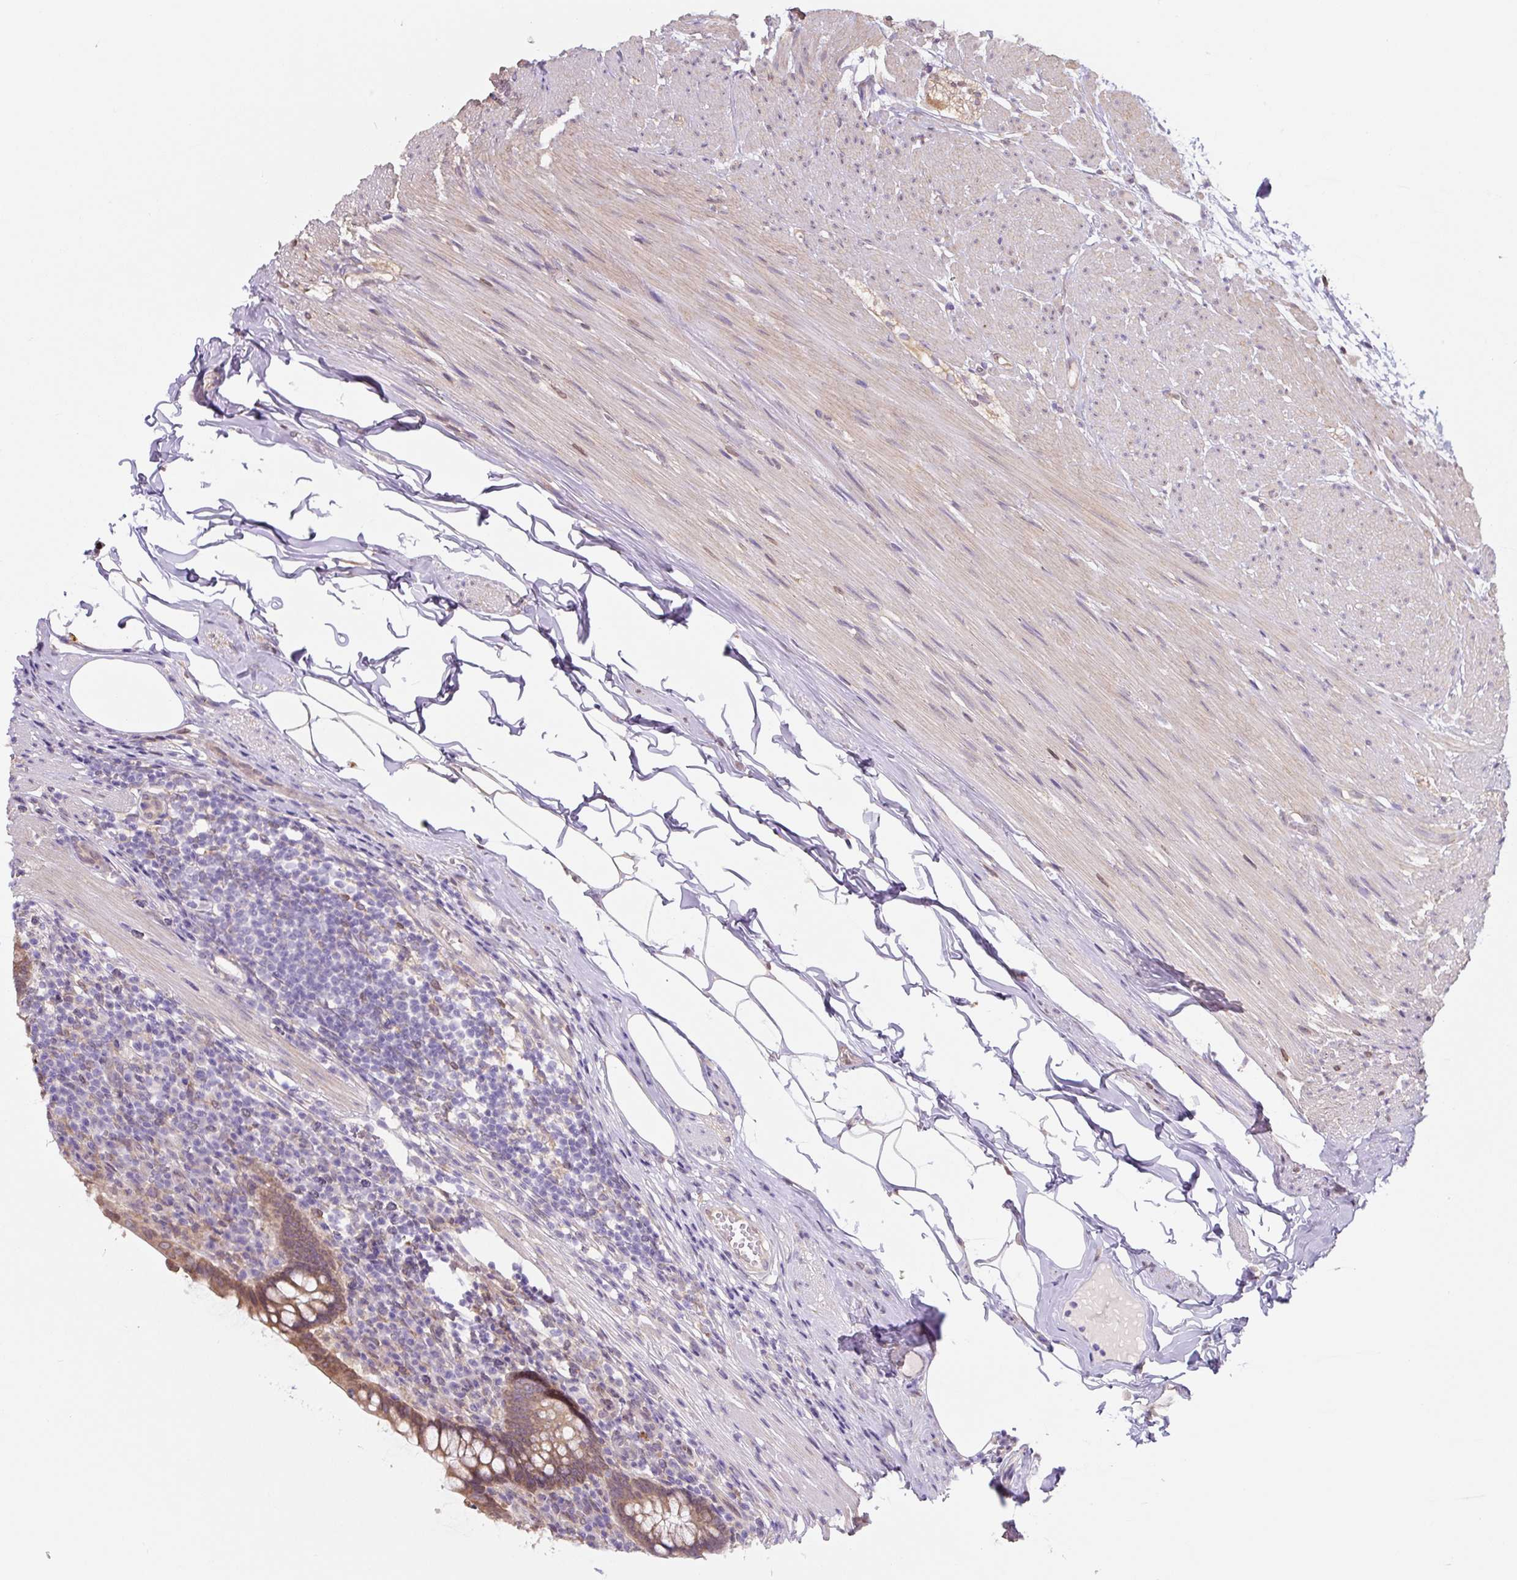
{"staining": {"intensity": "moderate", "quantity": ">75%", "location": "cytoplasmic/membranous"}, "tissue": "appendix", "cell_type": "Glandular cells", "image_type": "normal", "snomed": [{"axis": "morphology", "description": "Normal tissue, NOS"}, {"axis": "topography", "description": "Appendix"}], "caption": "This micrograph demonstrates normal appendix stained with immunohistochemistry (IHC) to label a protein in brown. The cytoplasmic/membranous of glandular cells show moderate positivity for the protein. Nuclei are counter-stained blue.", "gene": "ASRGL1", "patient": {"sex": "female", "age": 56}}